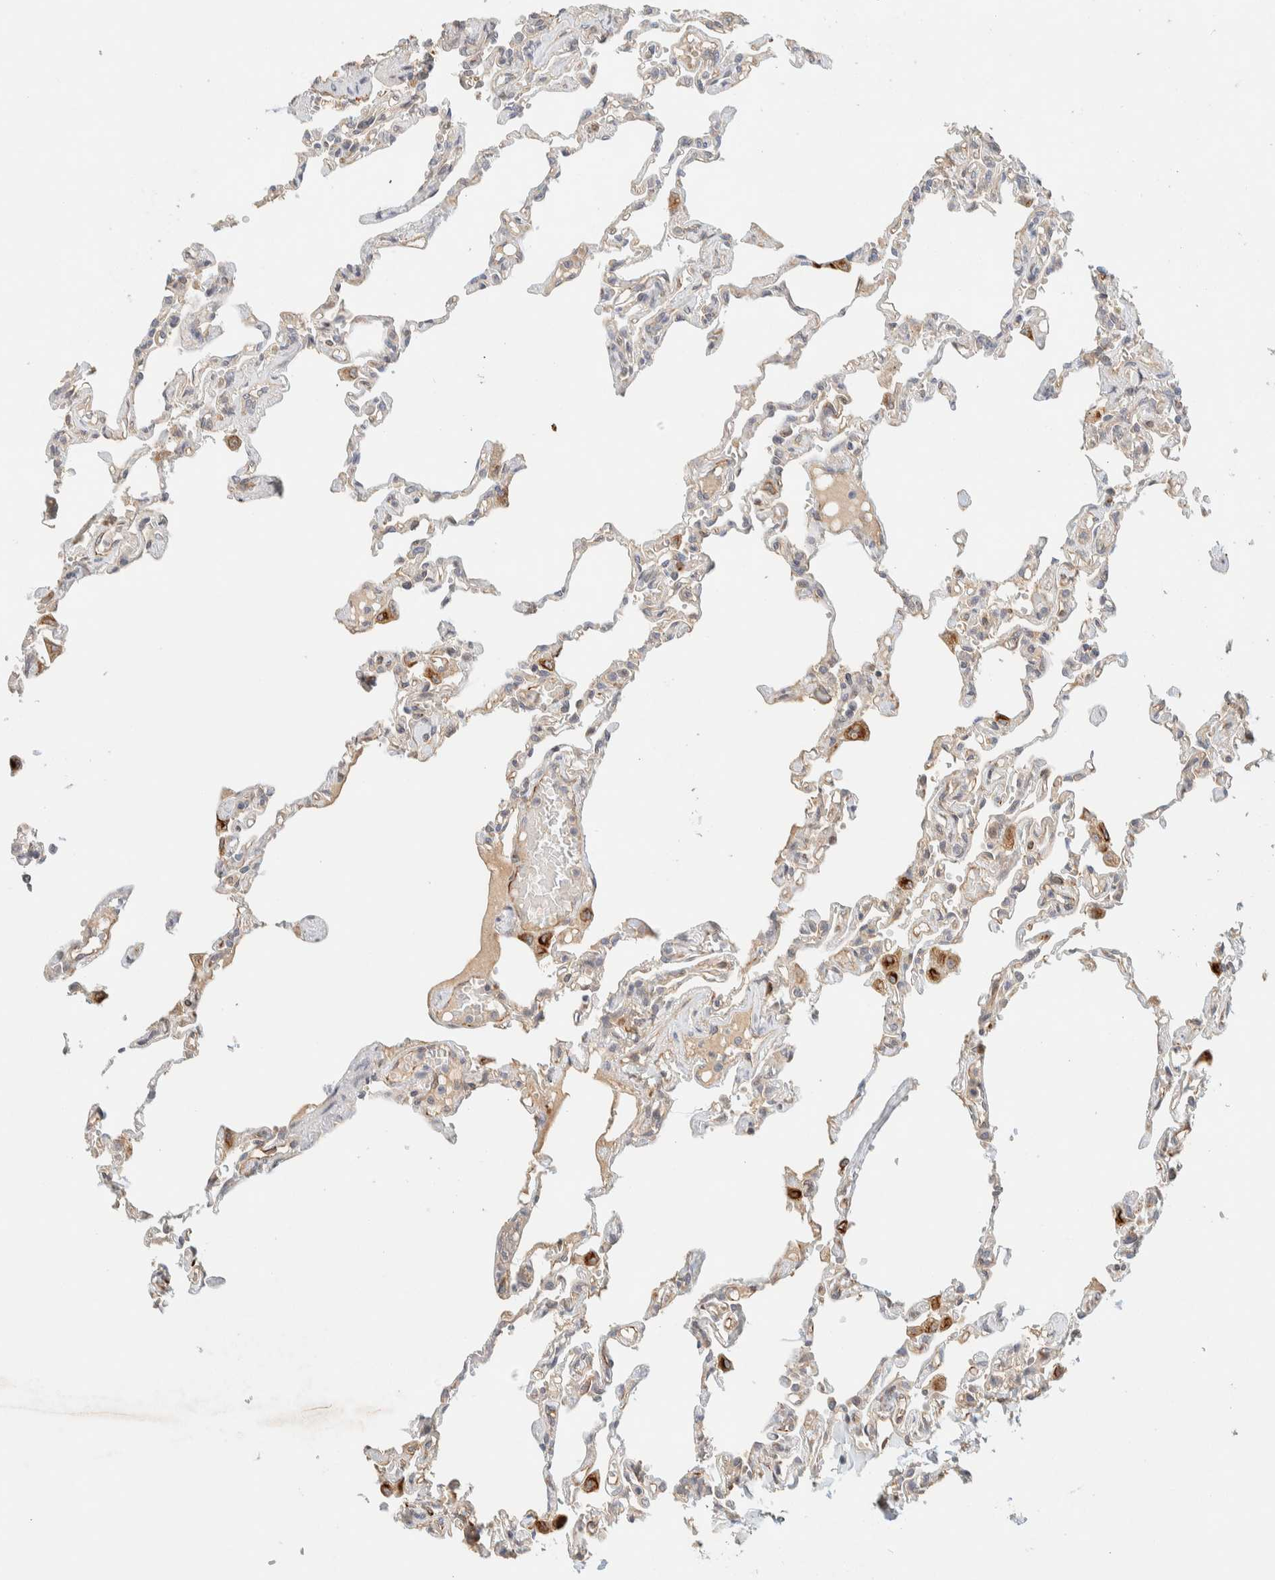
{"staining": {"intensity": "strong", "quantity": "<25%", "location": "cytoplasmic/membranous"}, "tissue": "lung", "cell_type": "Alveolar cells", "image_type": "normal", "snomed": [{"axis": "morphology", "description": "Normal tissue, NOS"}, {"axis": "topography", "description": "Lung"}], "caption": "Alveolar cells display strong cytoplasmic/membranous expression in approximately <25% of cells in normal lung.", "gene": "FAT1", "patient": {"sex": "male", "age": 21}}